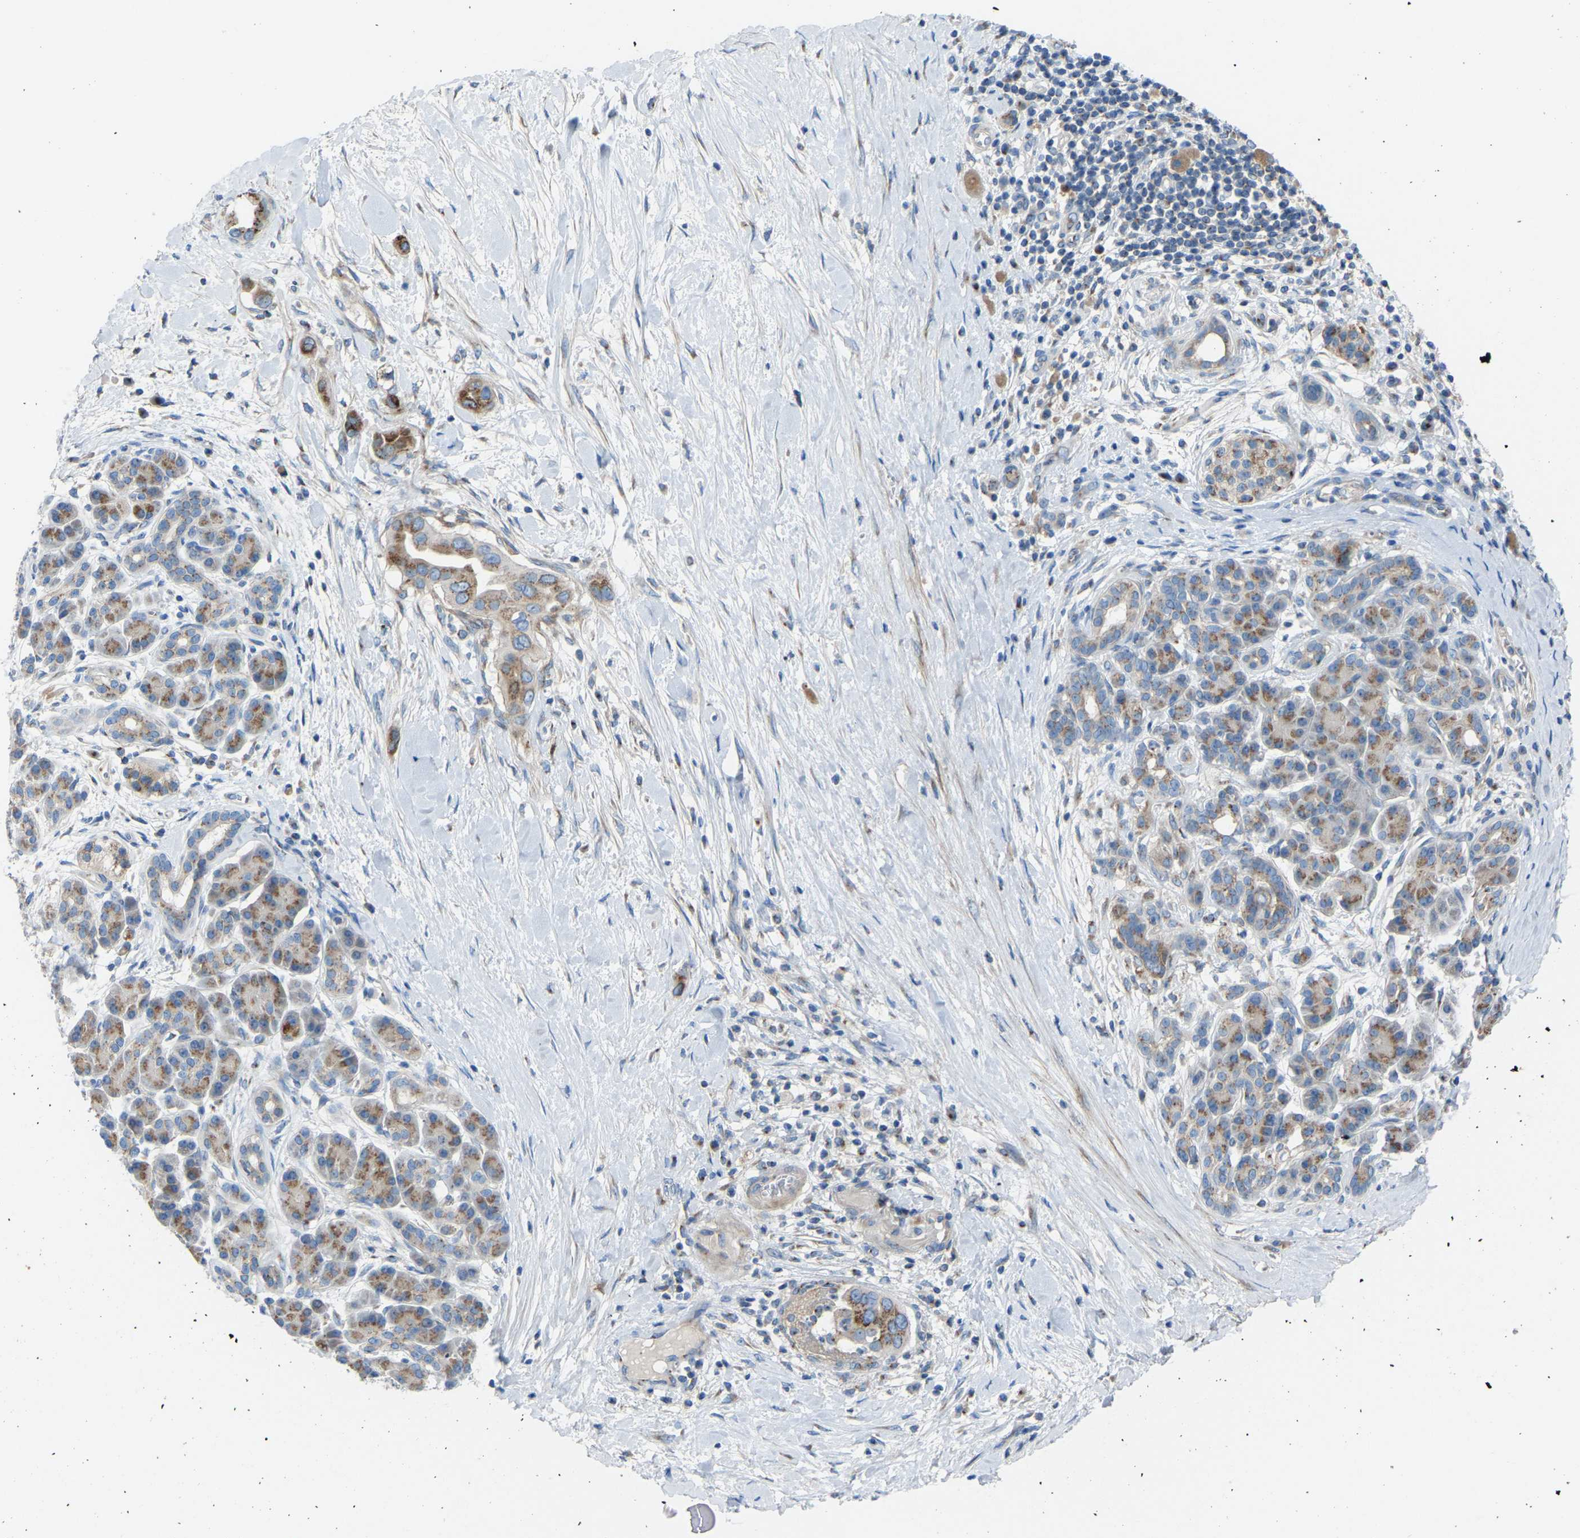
{"staining": {"intensity": "strong", "quantity": "25%-75%", "location": "cytoplasmic/membranous"}, "tissue": "pancreatic cancer", "cell_type": "Tumor cells", "image_type": "cancer", "snomed": [{"axis": "morphology", "description": "Adenocarcinoma, NOS"}, {"axis": "topography", "description": "Pancreas"}], "caption": "Brown immunohistochemical staining in human pancreatic adenocarcinoma demonstrates strong cytoplasmic/membranous positivity in approximately 25%-75% of tumor cells.", "gene": "CANT1", "patient": {"sex": "male", "age": 55}}